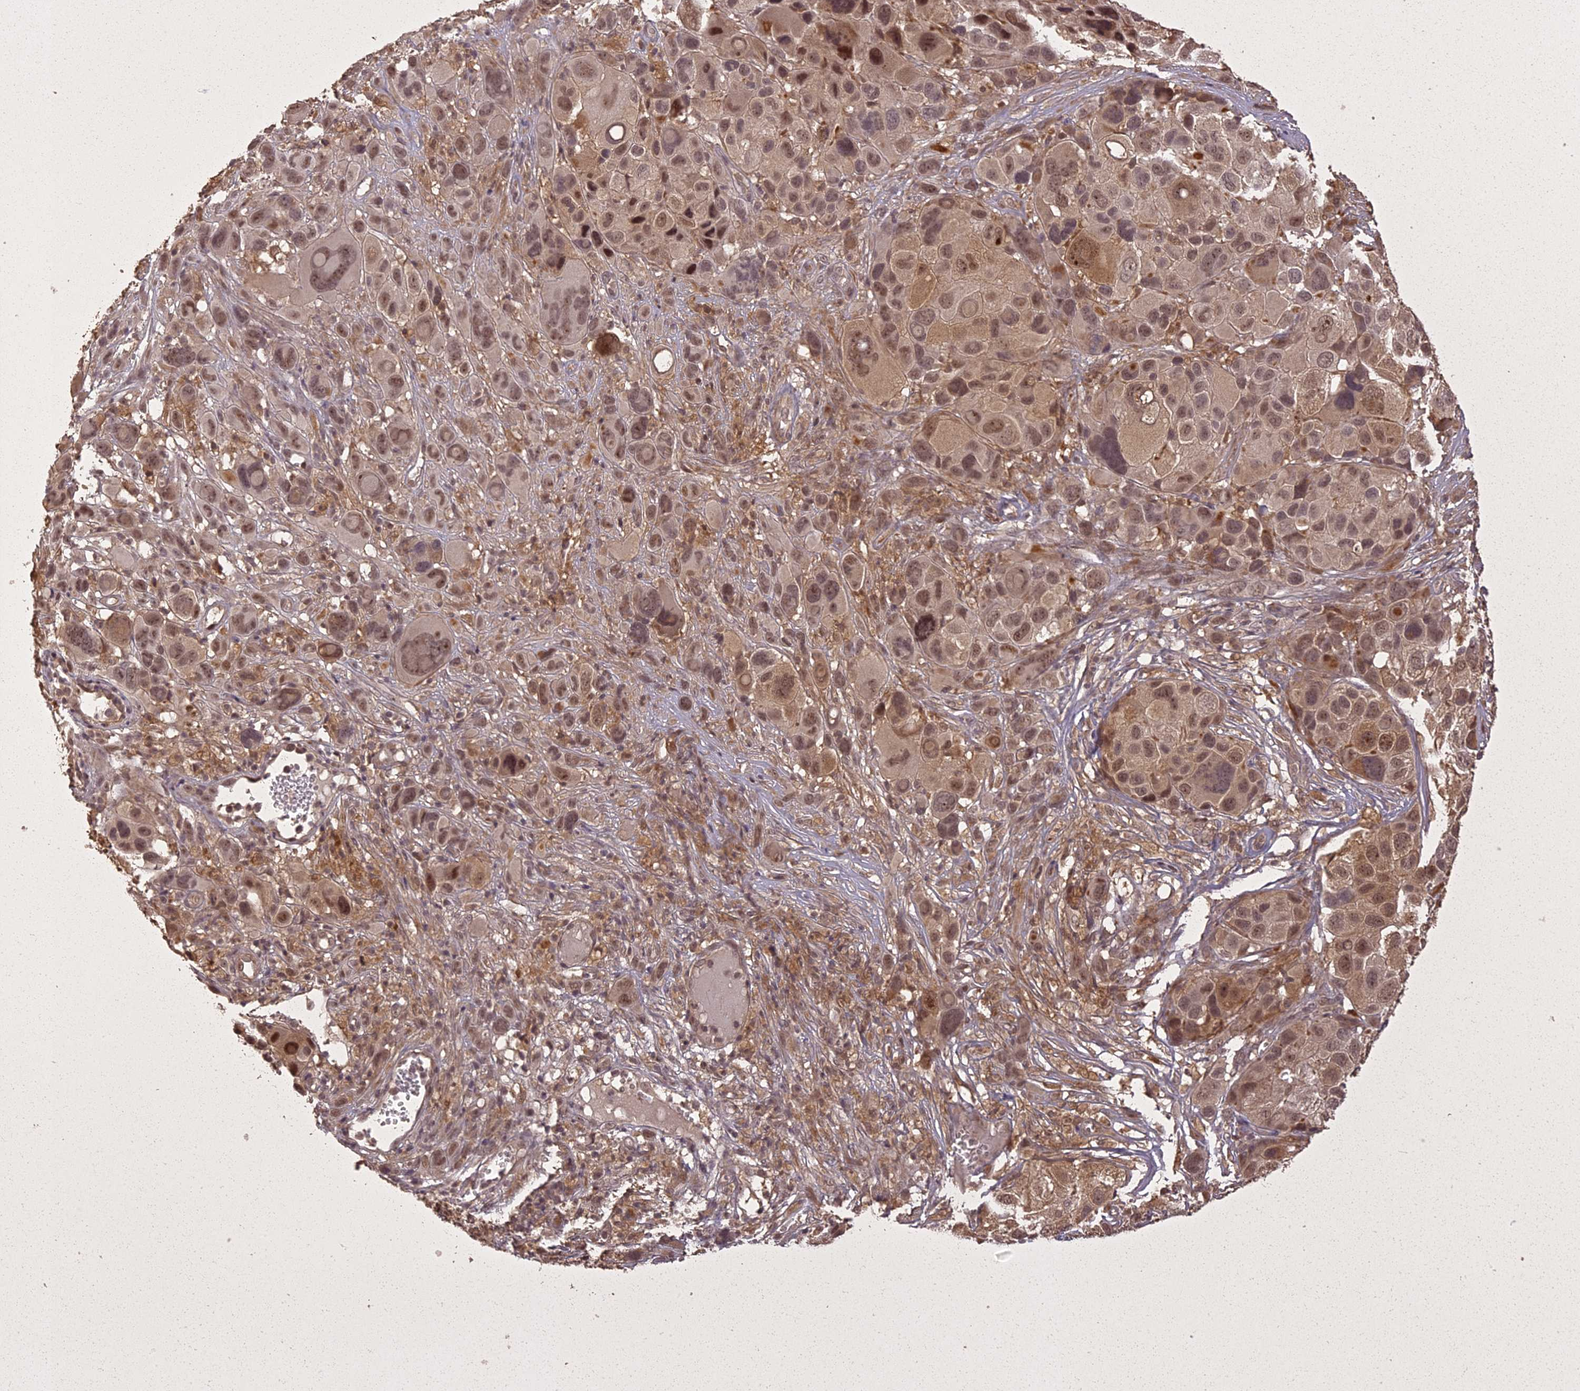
{"staining": {"intensity": "moderate", "quantity": ">75%", "location": "nuclear"}, "tissue": "melanoma", "cell_type": "Tumor cells", "image_type": "cancer", "snomed": [{"axis": "morphology", "description": "Malignant melanoma, NOS"}, {"axis": "topography", "description": "Skin of trunk"}], "caption": "Human malignant melanoma stained with a protein marker displays moderate staining in tumor cells.", "gene": "LIN37", "patient": {"sex": "male", "age": 71}}